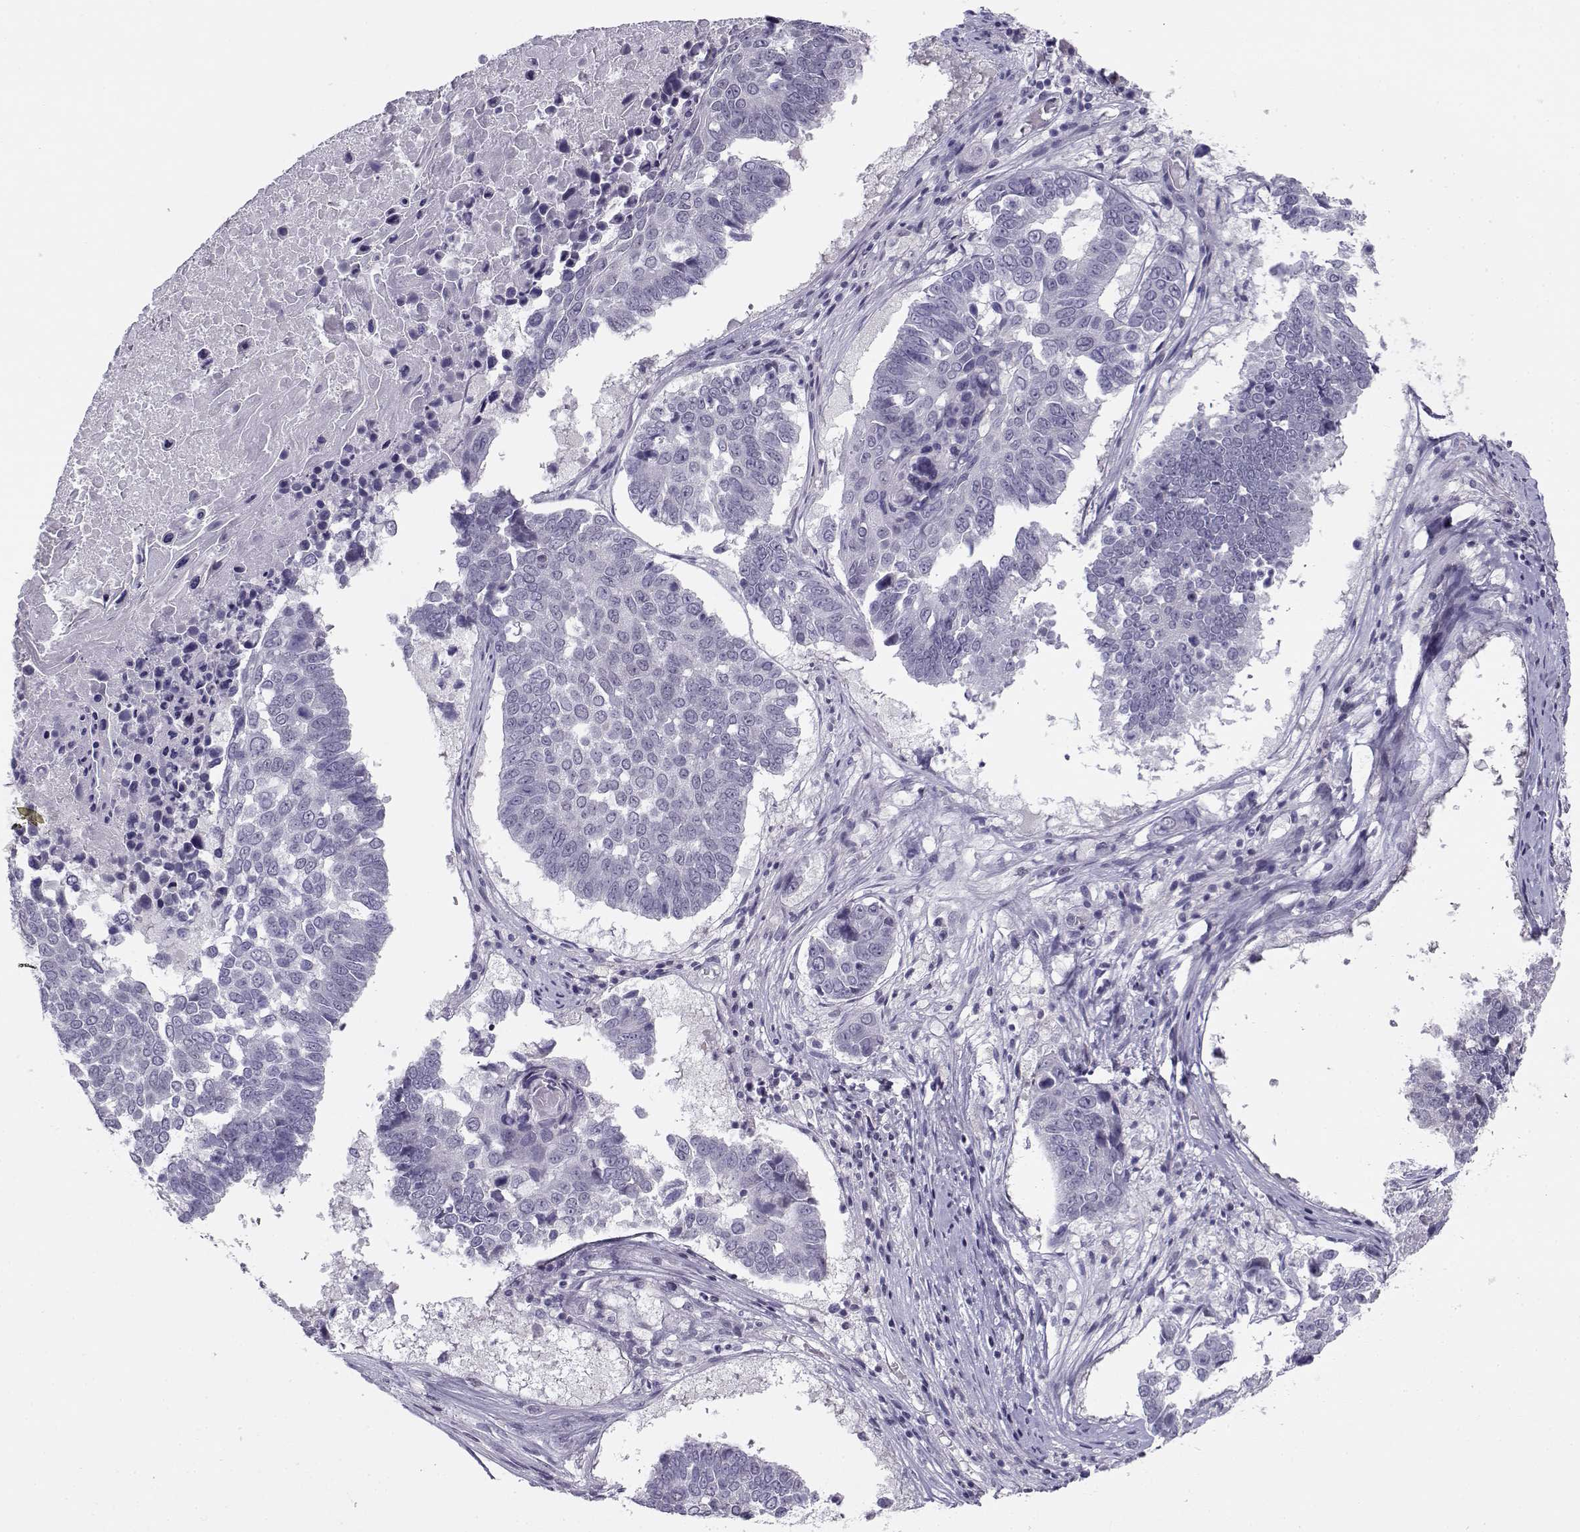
{"staining": {"intensity": "negative", "quantity": "none", "location": "none"}, "tissue": "lung cancer", "cell_type": "Tumor cells", "image_type": "cancer", "snomed": [{"axis": "morphology", "description": "Squamous cell carcinoma, NOS"}, {"axis": "topography", "description": "Lung"}], "caption": "Micrograph shows no protein expression in tumor cells of lung cancer (squamous cell carcinoma) tissue. (Immunohistochemistry, brightfield microscopy, high magnification).", "gene": "C16orf86", "patient": {"sex": "male", "age": 73}}